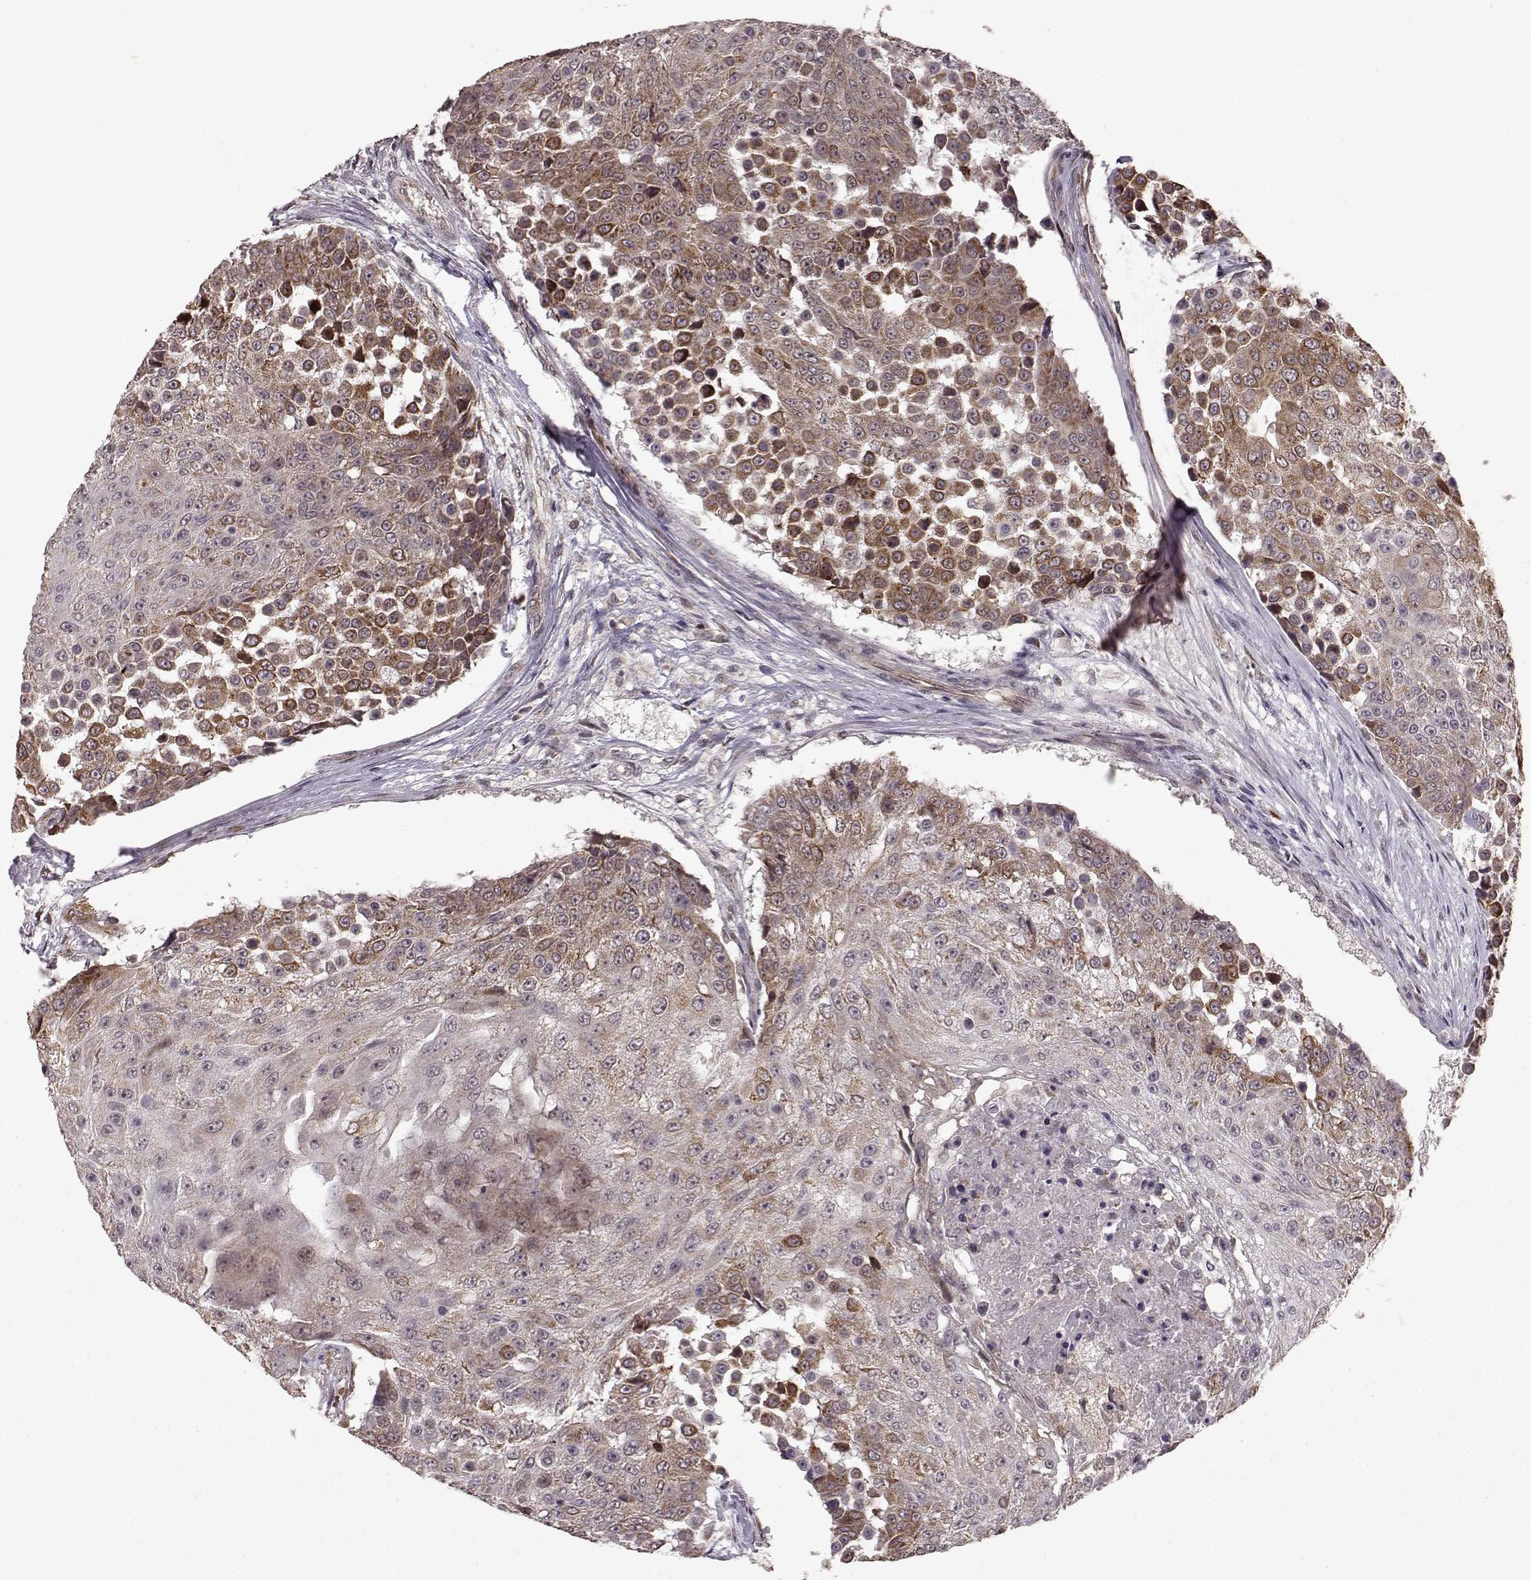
{"staining": {"intensity": "moderate", "quantity": ">75%", "location": "cytoplasmic/membranous"}, "tissue": "urothelial cancer", "cell_type": "Tumor cells", "image_type": "cancer", "snomed": [{"axis": "morphology", "description": "Urothelial carcinoma, High grade"}, {"axis": "topography", "description": "Urinary bladder"}], "caption": "Moderate cytoplasmic/membranous positivity is appreciated in about >75% of tumor cells in urothelial cancer. The protein of interest is stained brown, and the nuclei are stained in blue (DAB IHC with brightfield microscopy, high magnification).", "gene": "ELOVL5", "patient": {"sex": "female", "age": 63}}